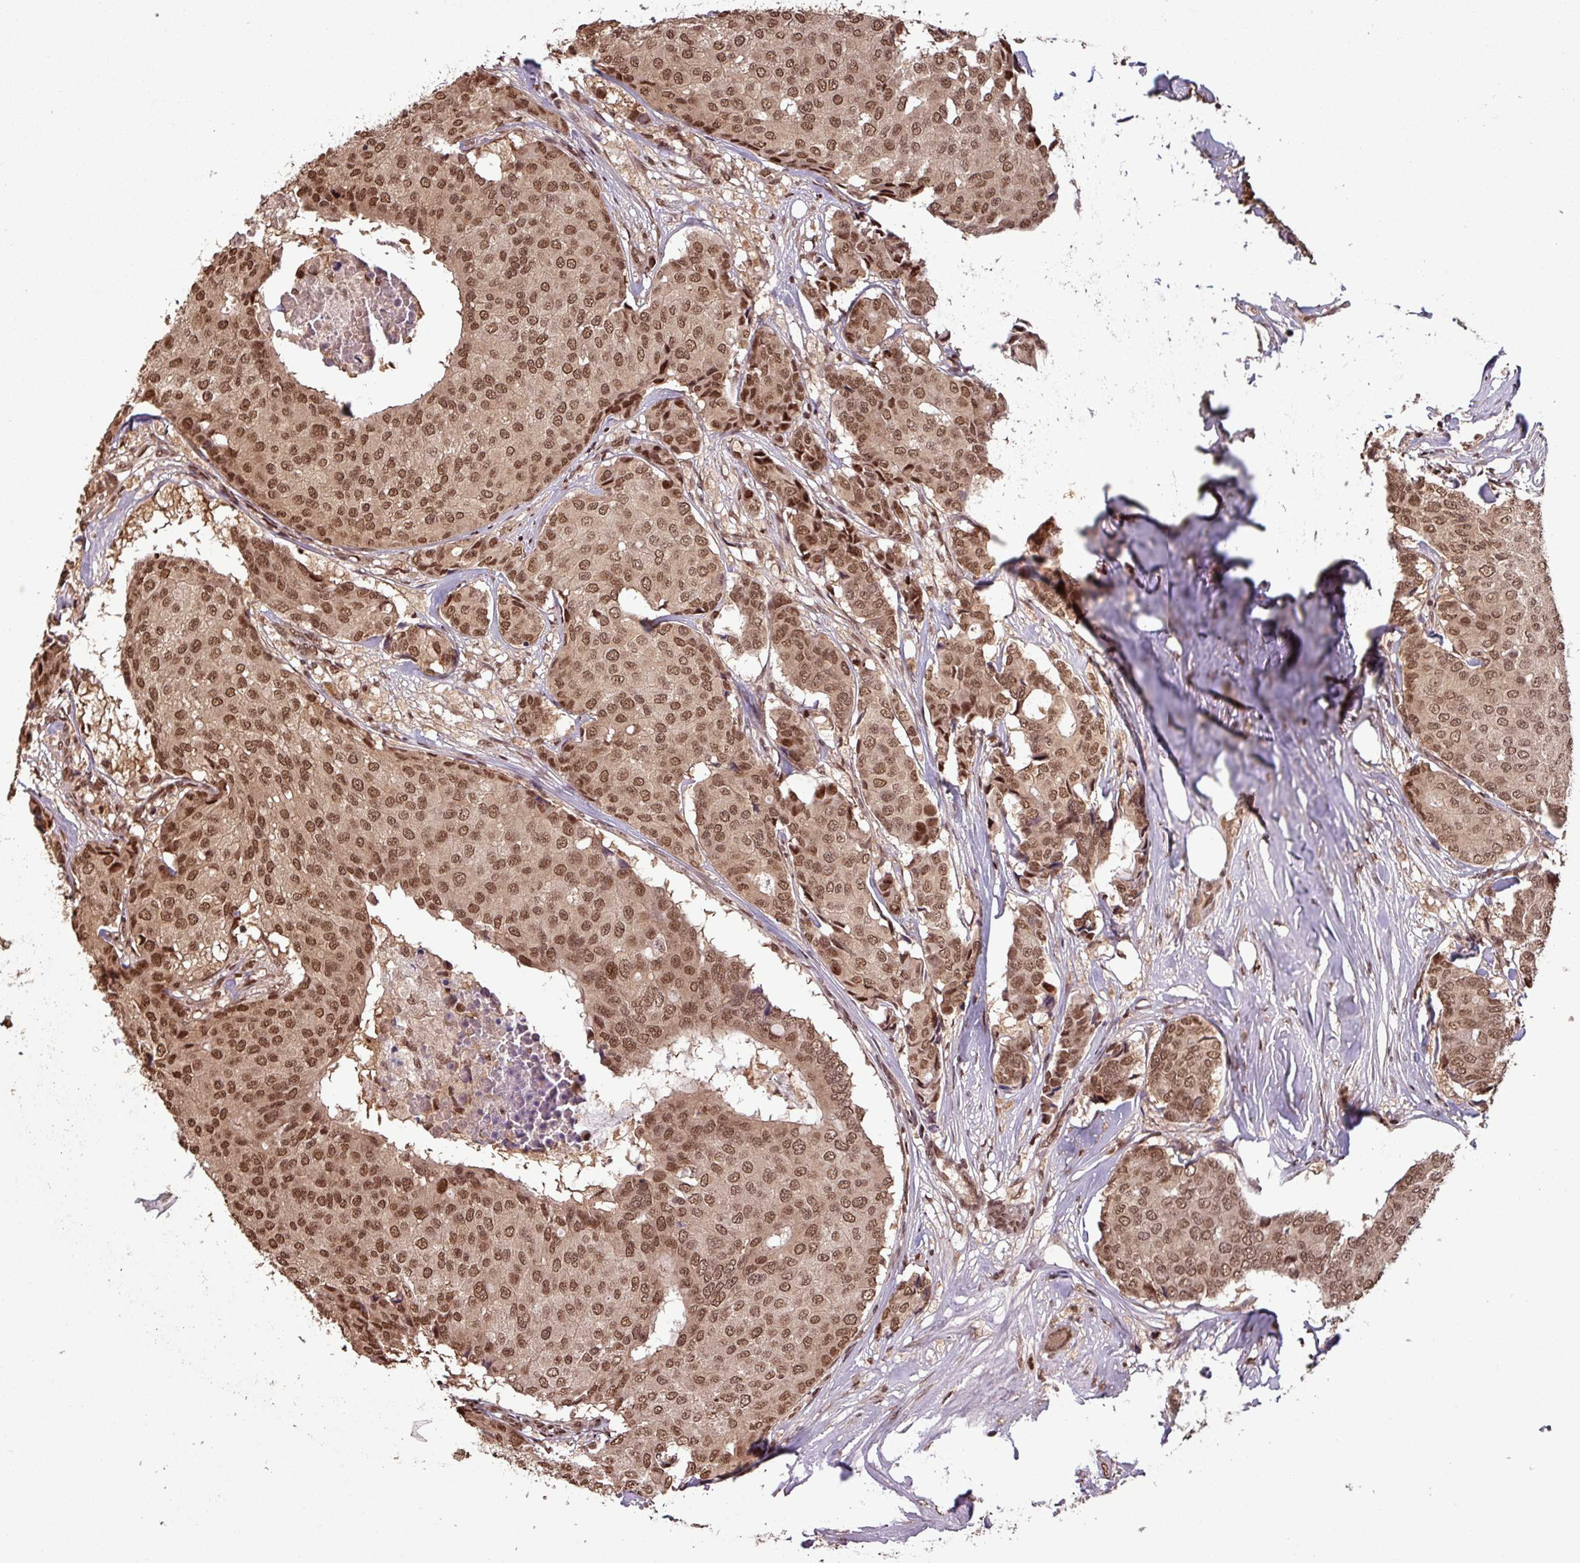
{"staining": {"intensity": "moderate", "quantity": ">75%", "location": "cytoplasmic/membranous,nuclear"}, "tissue": "breast cancer", "cell_type": "Tumor cells", "image_type": "cancer", "snomed": [{"axis": "morphology", "description": "Duct carcinoma"}, {"axis": "topography", "description": "Breast"}], "caption": "Human breast cancer stained with a protein marker reveals moderate staining in tumor cells.", "gene": "NOB1", "patient": {"sex": "female", "age": 75}}